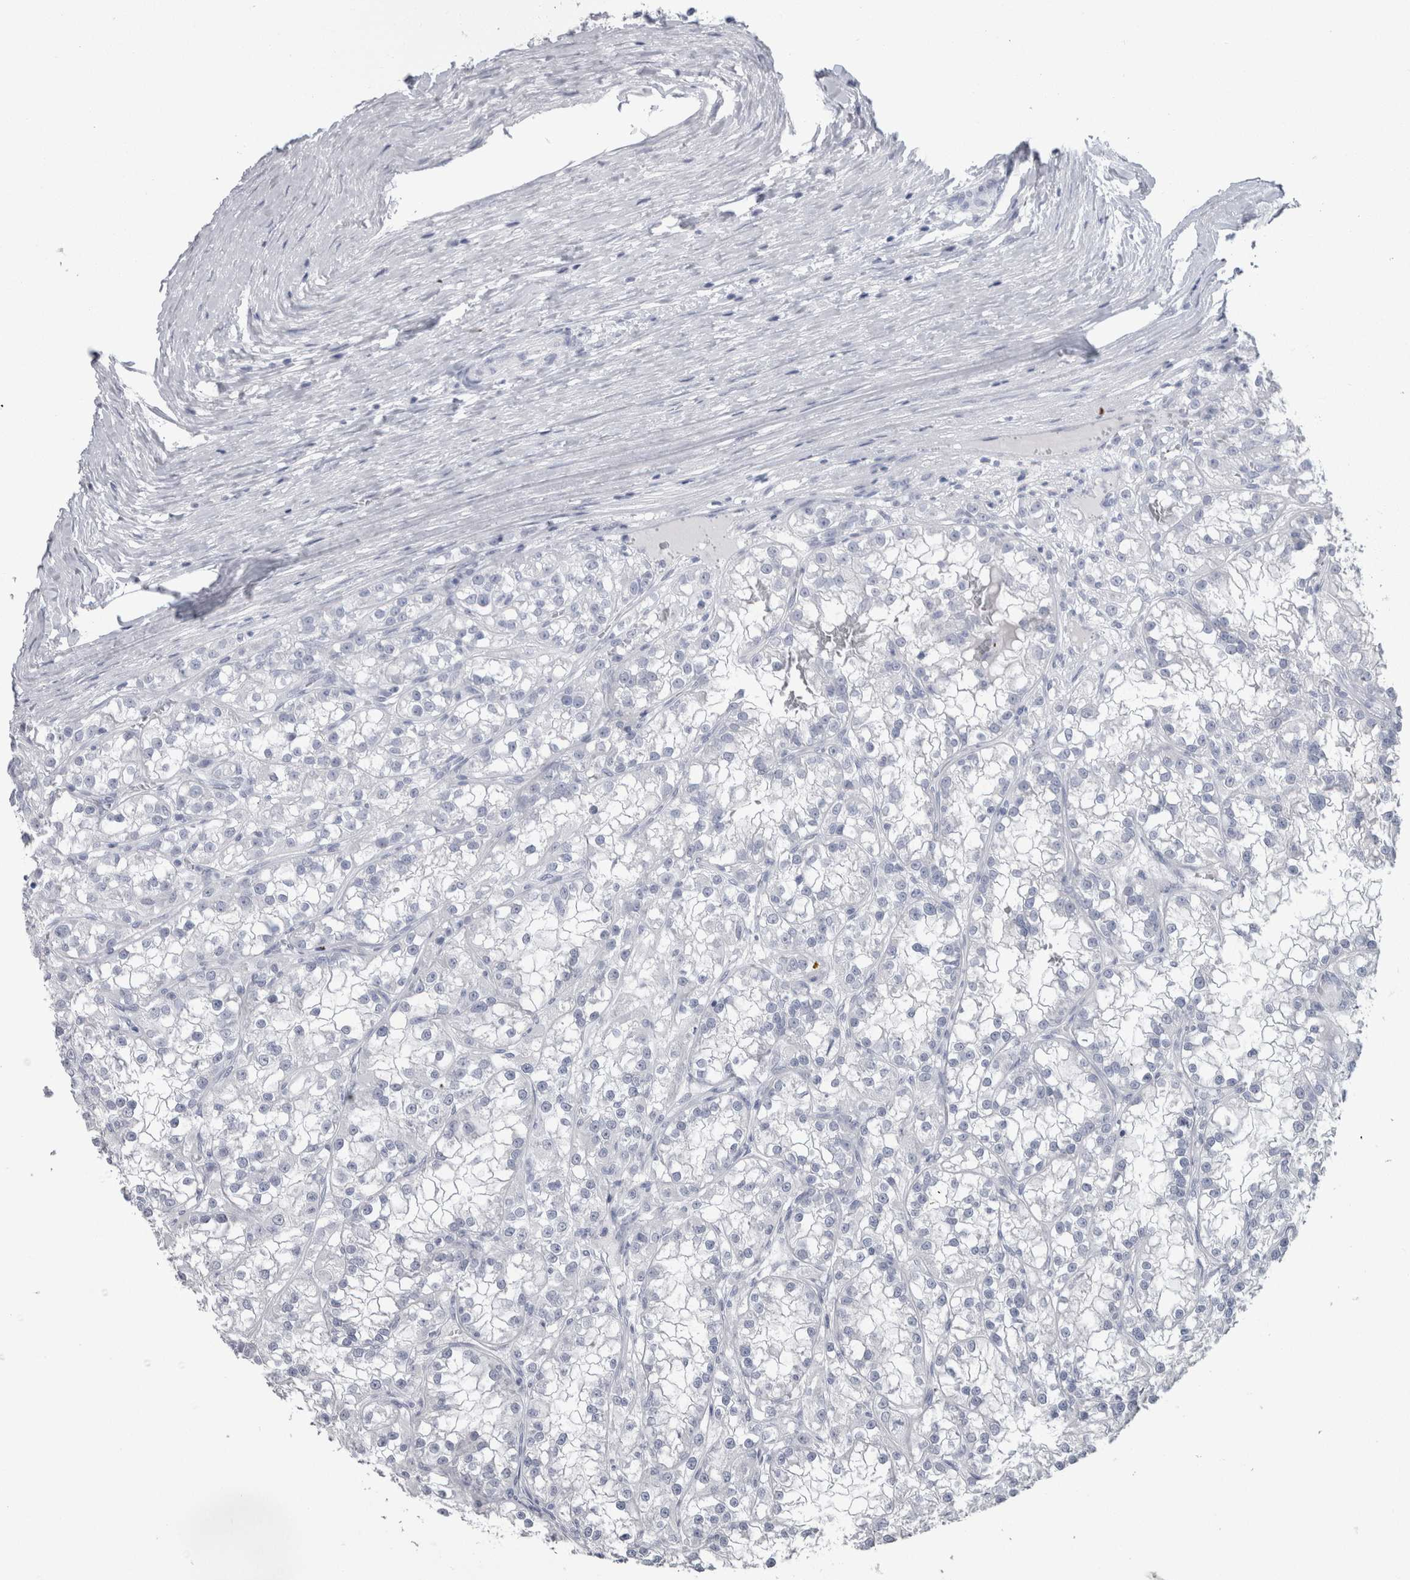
{"staining": {"intensity": "negative", "quantity": "none", "location": "none"}, "tissue": "renal cancer", "cell_type": "Tumor cells", "image_type": "cancer", "snomed": [{"axis": "morphology", "description": "Adenocarcinoma, NOS"}, {"axis": "topography", "description": "Kidney"}], "caption": "Micrograph shows no significant protein positivity in tumor cells of renal cancer (adenocarcinoma).", "gene": "PTH", "patient": {"sex": "female", "age": 52}}